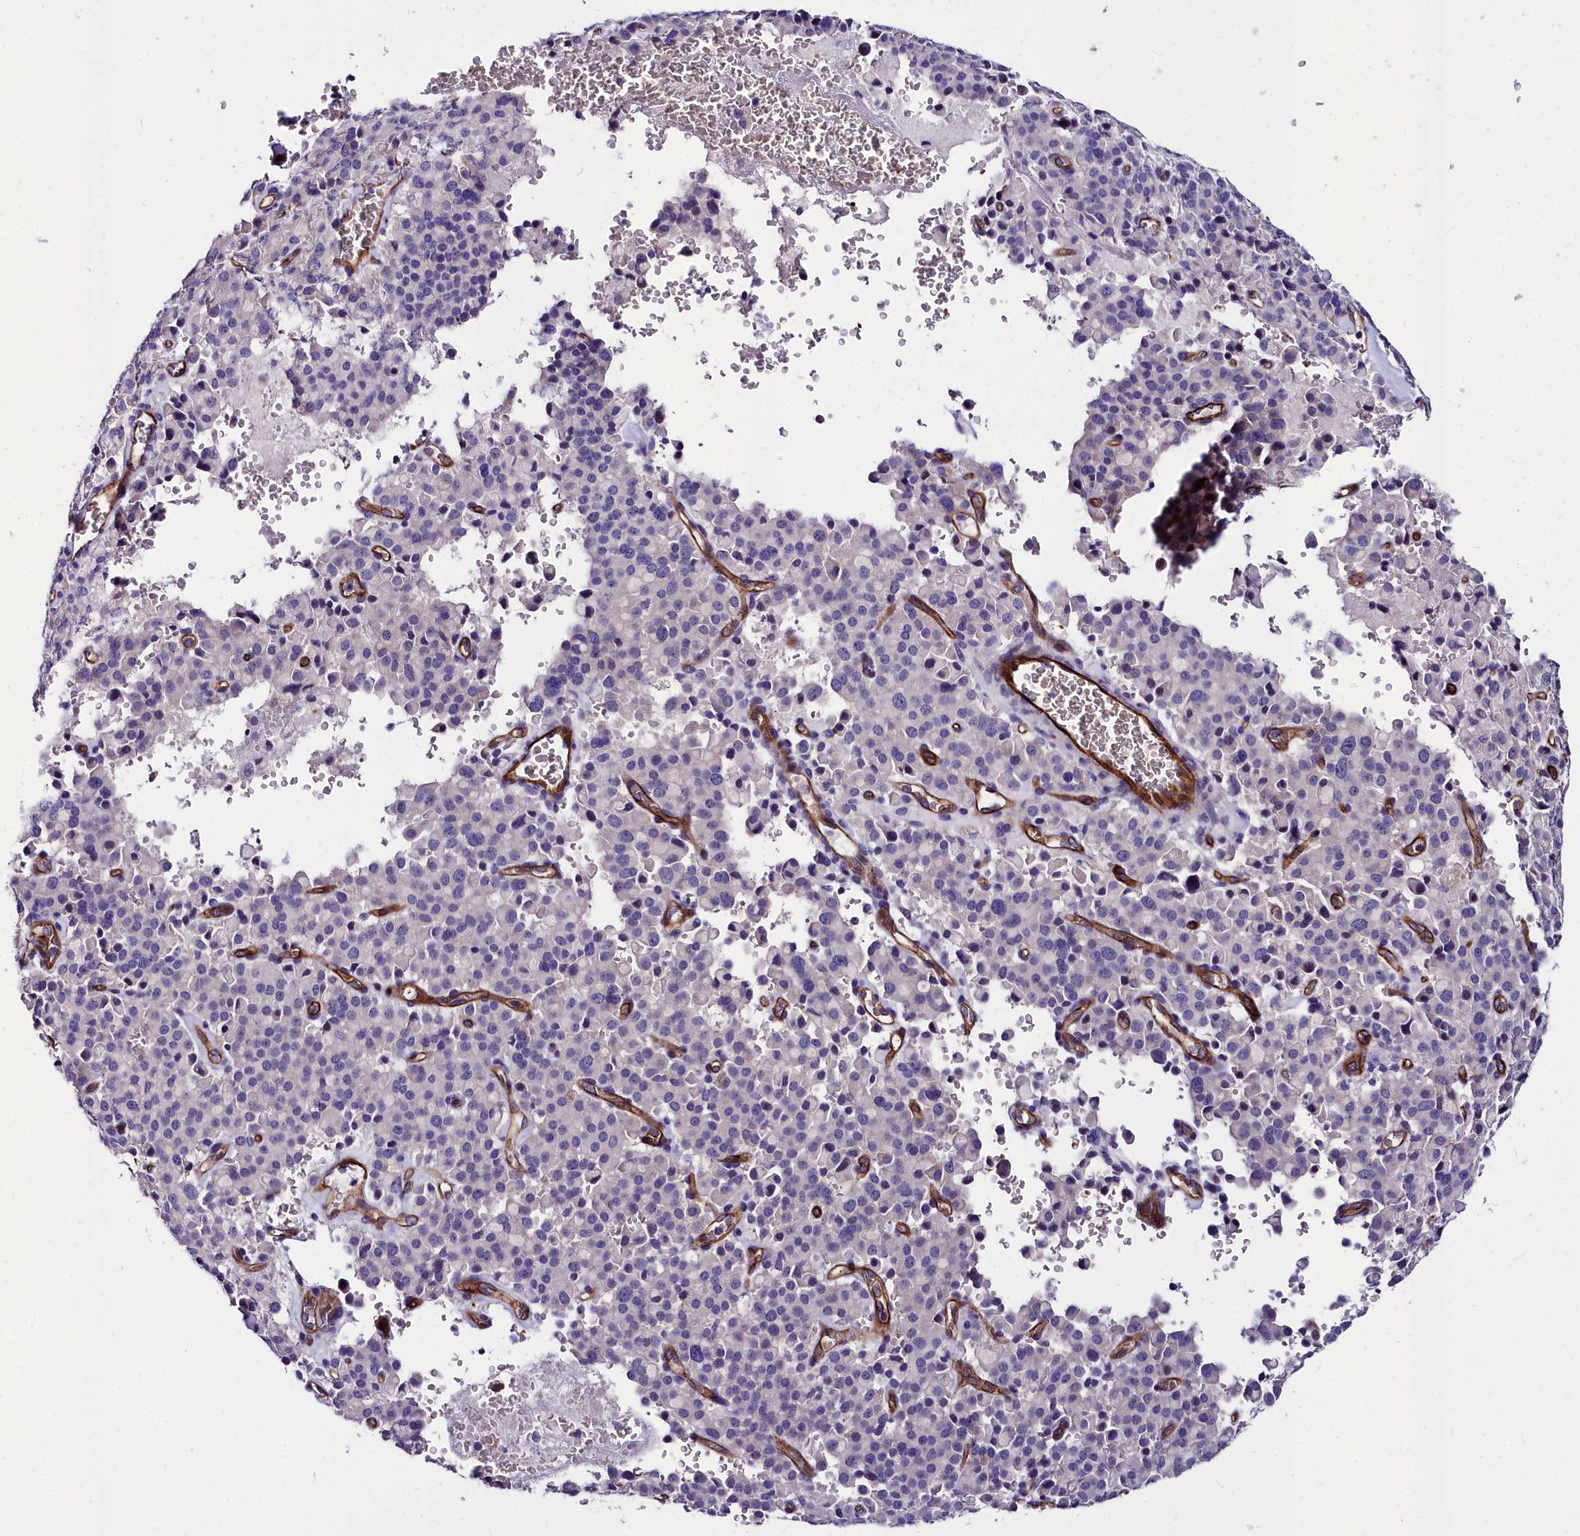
{"staining": {"intensity": "negative", "quantity": "none", "location": "none"}, "tissue": "pancreatic cancer", "cell_type": "Tumor cells", "image_type": "cancer", "snomed": [{"axis": "morphology", "description": "Adenocarcinoma, NOS"}, {"axis": "topography", "description": "Pancreas"}], "caption": "Immunohistochemistry image of neoplastic tissue: adenocarcinoma (pancreatic) stained with DAB demonstrates no significant protein positivity in tumor cells.", "gene": "CYP4F11", "patient": {"sex": "male", "age": 65}}